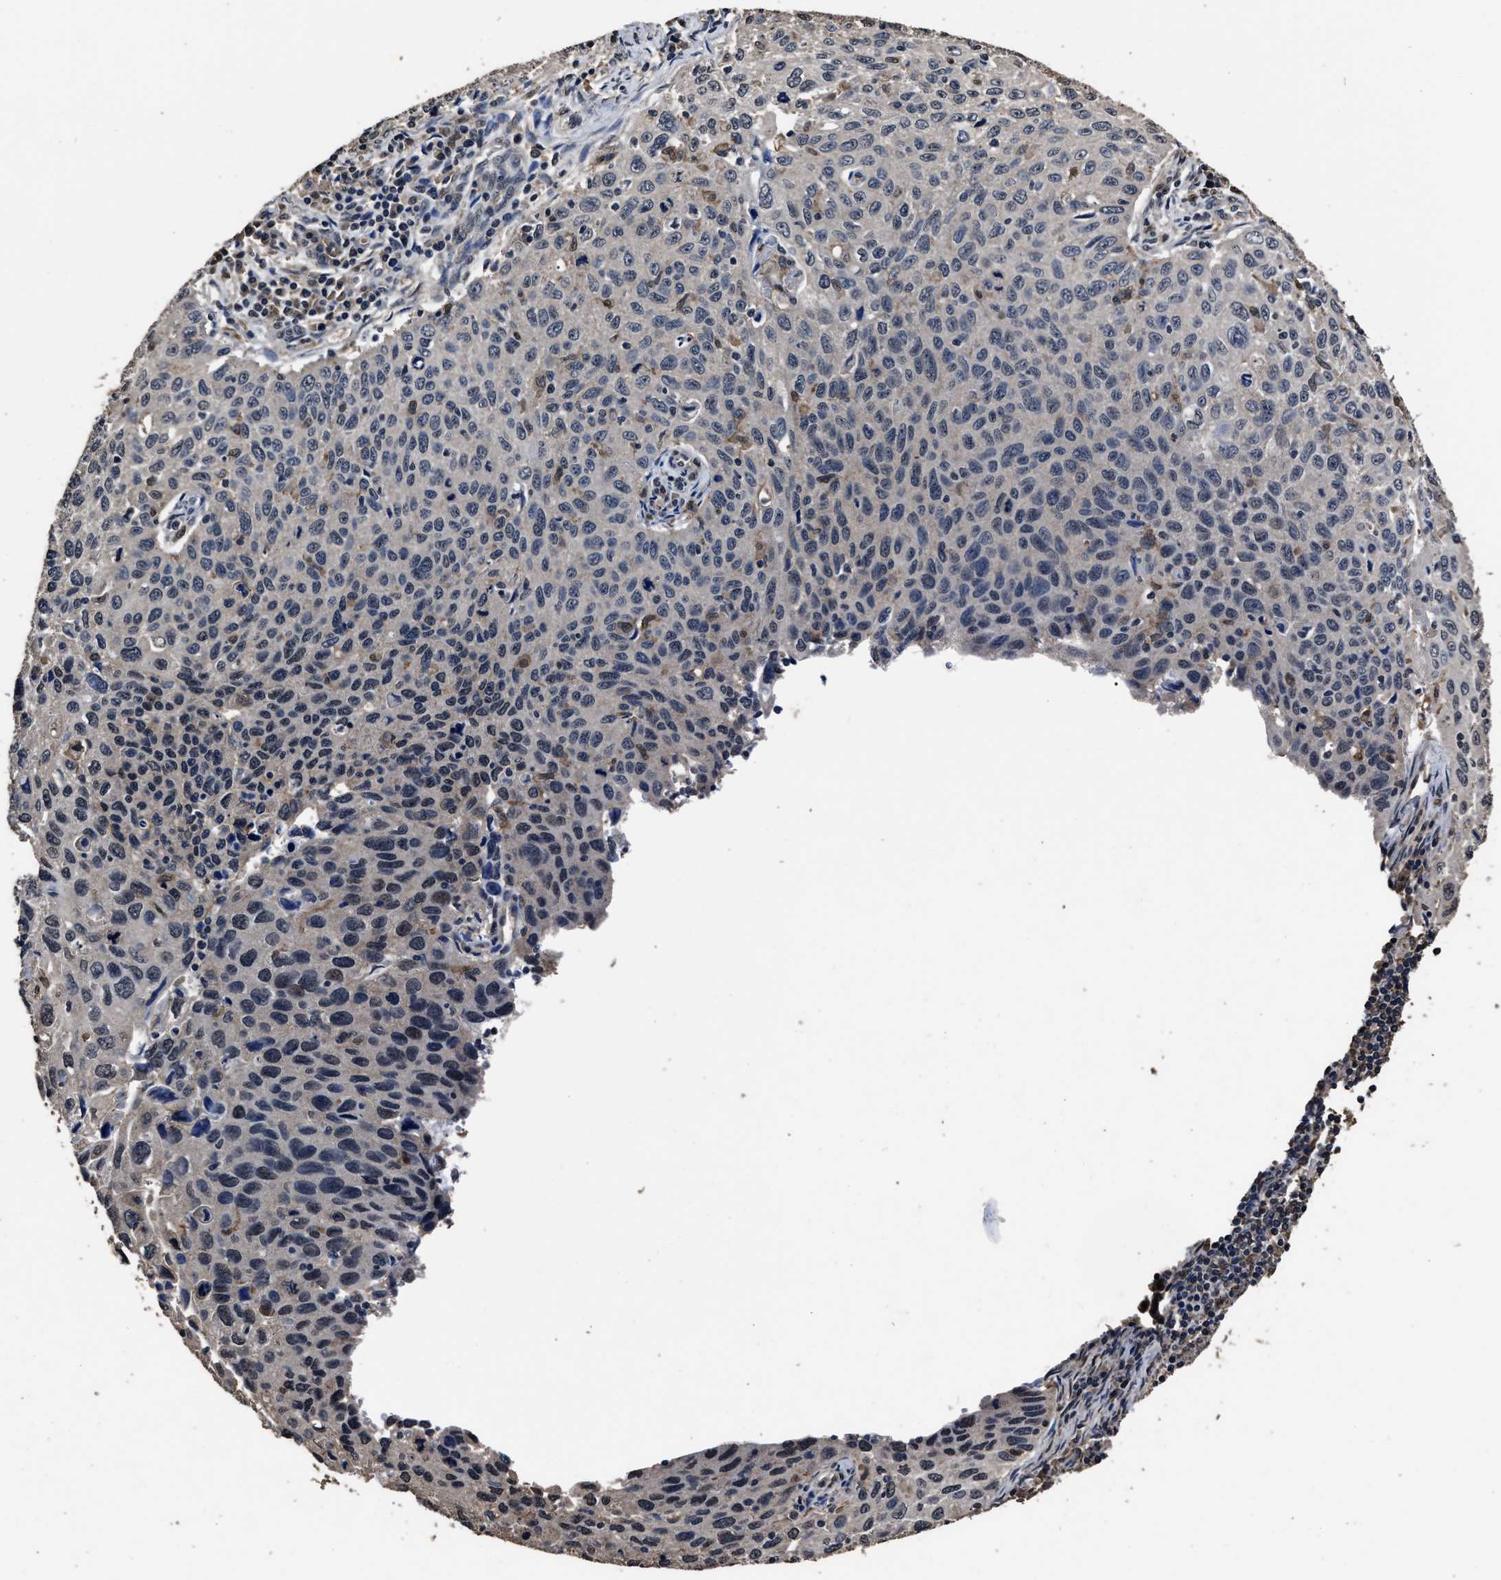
{"staining": {"intensity": "negative", "quantity": "none", "location": "none"}, "tissue": "cervical cancer", "cell_type": "Tumor cells", "image_type": "cancer", "snomed": [{"axis": "morphology", "description": "Squamous cell carcinoma, NOS"}, {"axis": "topography", "description": "Cervix"}], "caption": "Tumor cells are negative for brown protein staining in cervical squamous cell carcinoma. (DAB (3,3'-diaminobenzidine) immunohistochemistry with hematoxylin counter stain).", "gene": "RSBN1L", "patient": {"sex": "female", "age": 53}}